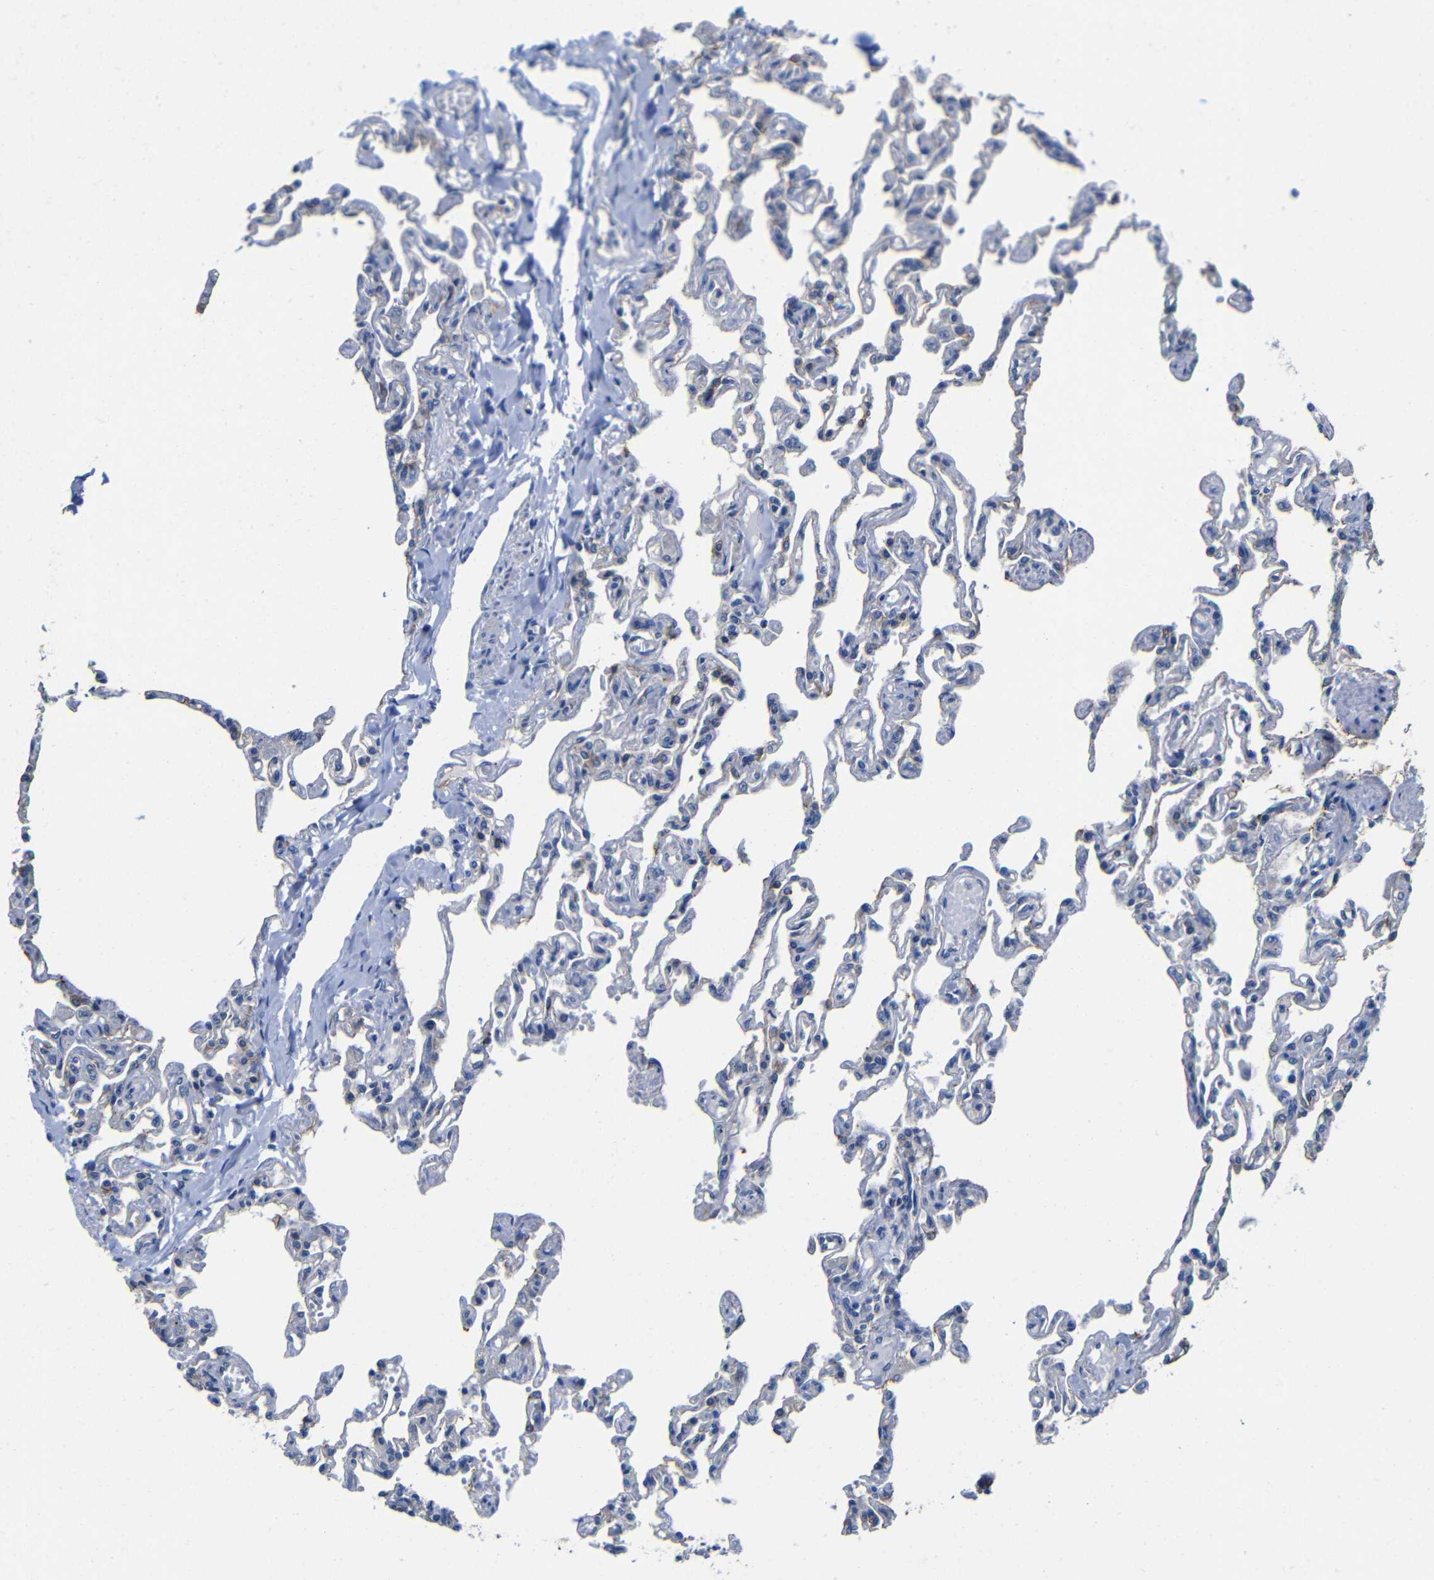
{"staining": {"intensity": "negative", "quantity": "none", "location": "none"}, "tissue": "lung", "cell_type": "Alveolar cells", "image_type": "normal", "snomed": [{"axis": "morphology", "description": "Normal tissue, NOS"}, {"axis": "topography", "description": "Lung"}], "caption": "Alveolar cells are negative for protein expression in unremarkable human lung. (Brightfield microscopy of DAB IHC at high magnification).", "gene": "ZNF90", "patient": {"sex": "male", "age": 21}}